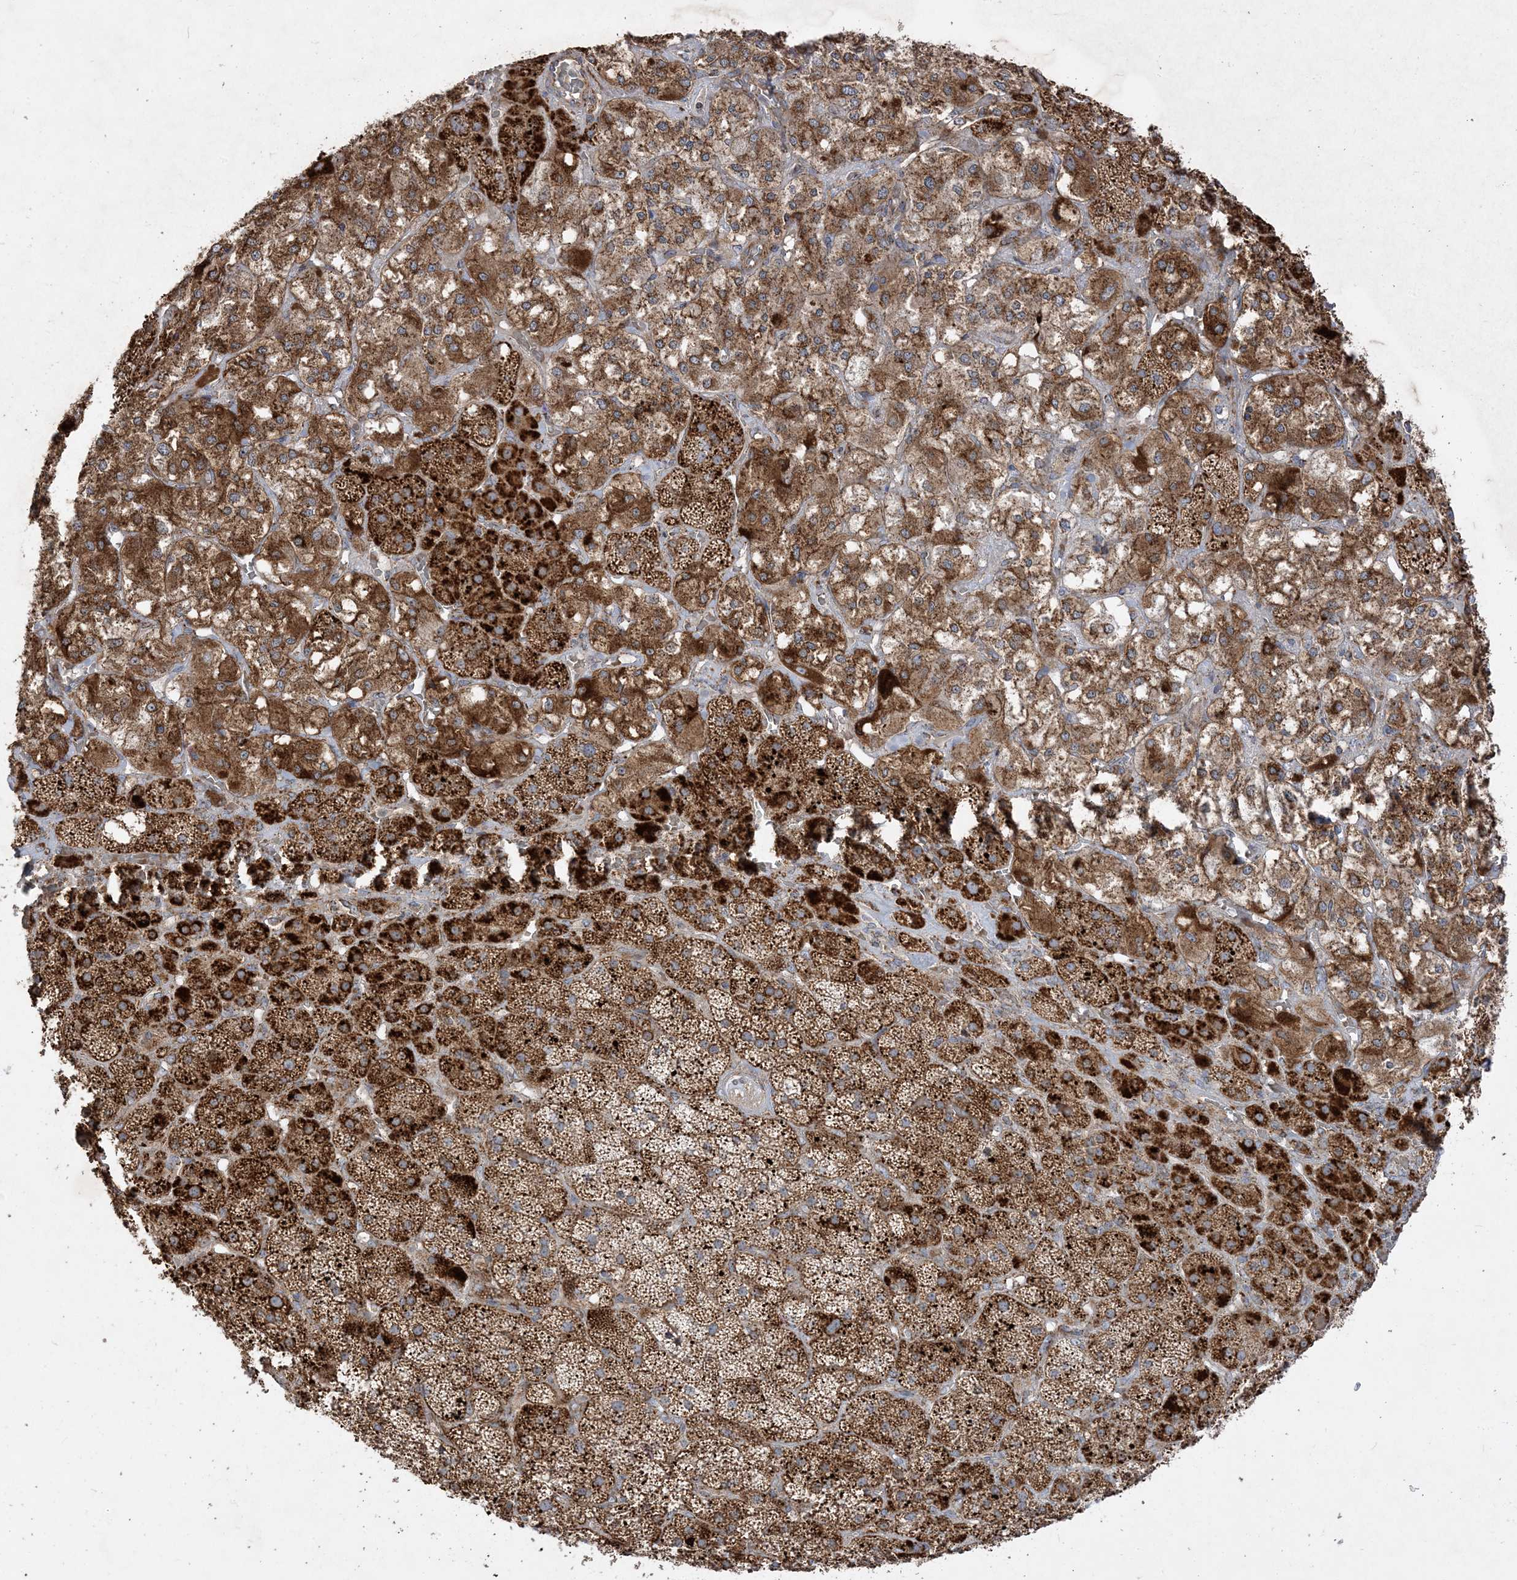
{"staining": {"intensity": "strong", "quantity": ">75%", "location": "cytoplasmic/membranous"}, "tissue": "adrenal gland", "cell_type": "Glandular cells", "image_type": "normal", "snomed": [{"axis": "morphology", "description": "Normal tissue, NOS"}, {"axis": "topography", "description": "Adrenal gland"}], "caption": "About >75% of glandular cells in benign adrenal gland reveal strong cytoplasmic/membranous protein positivity as visualized by brown immunohistochemical staining.", "gene": "AARS2", "patient": {"sex": "male", "age": 57}}